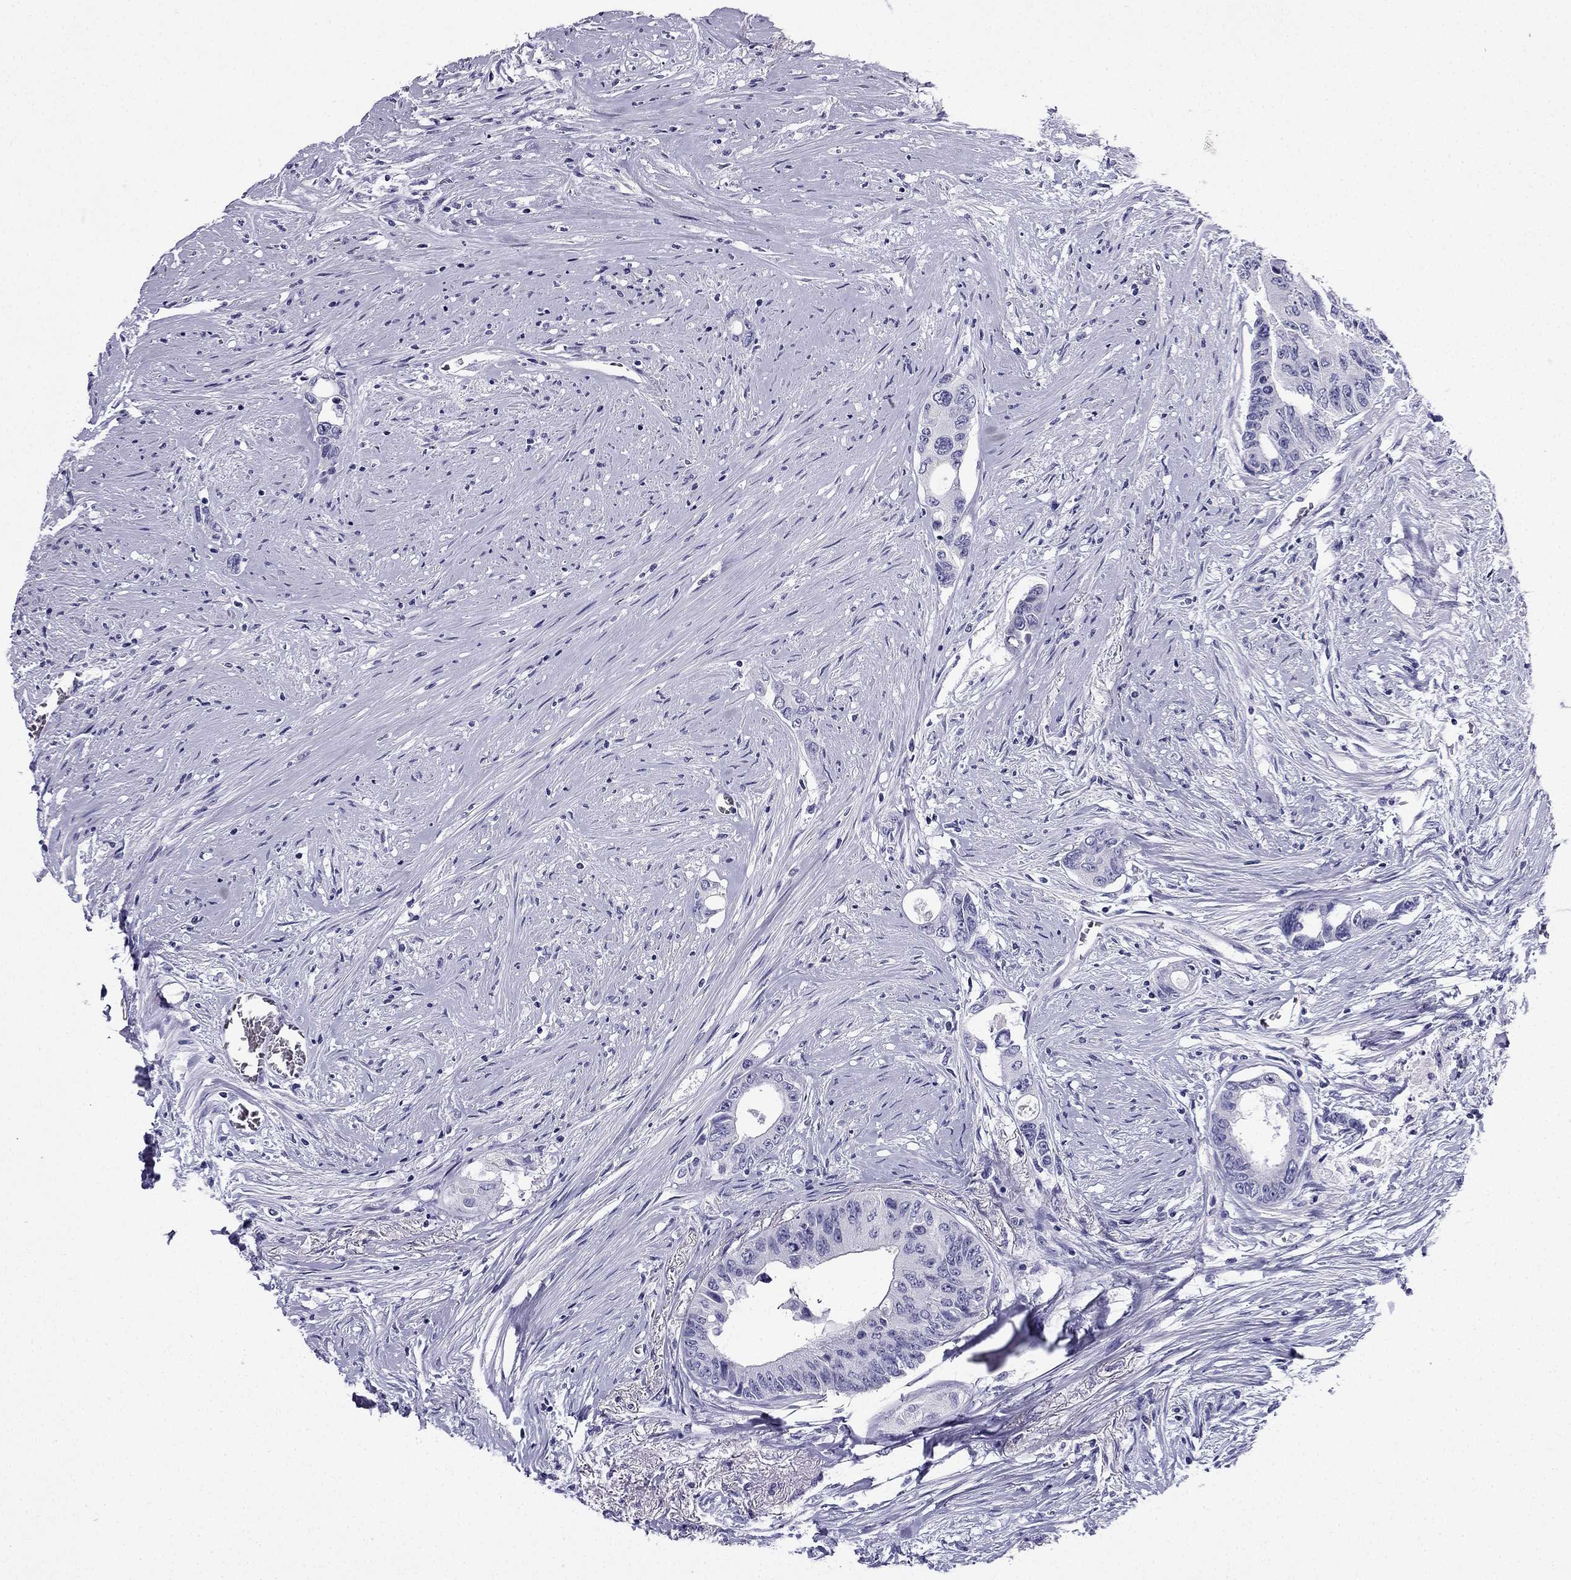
{"staining": {"intensity": "negative", "quantity": "none", "location": "none"}, "tissue": "colorectal cancer", "cell_type": "Tumor cells", "image_type": "cancer", "snomed": [{"axis": "morphology", "description": "Adenocarcinoma, NOS"}, {"axis": "topography", "description": "Rectum"}], "caption": "Immunohistochemistry (IHC) micrograph of colorectal adenocarcinoma stained for a protein (brown), which reveals no staining in tumor cells. (Stains: DAB (3,3'-diaminobenzidine) immunohistochemistry (IHC) with hematoxylin counter stain, Microscopy: brightfield microscopy at high magnification).", "gene": "NPTX1", "patient": {"sex": "male", "age": 59}}